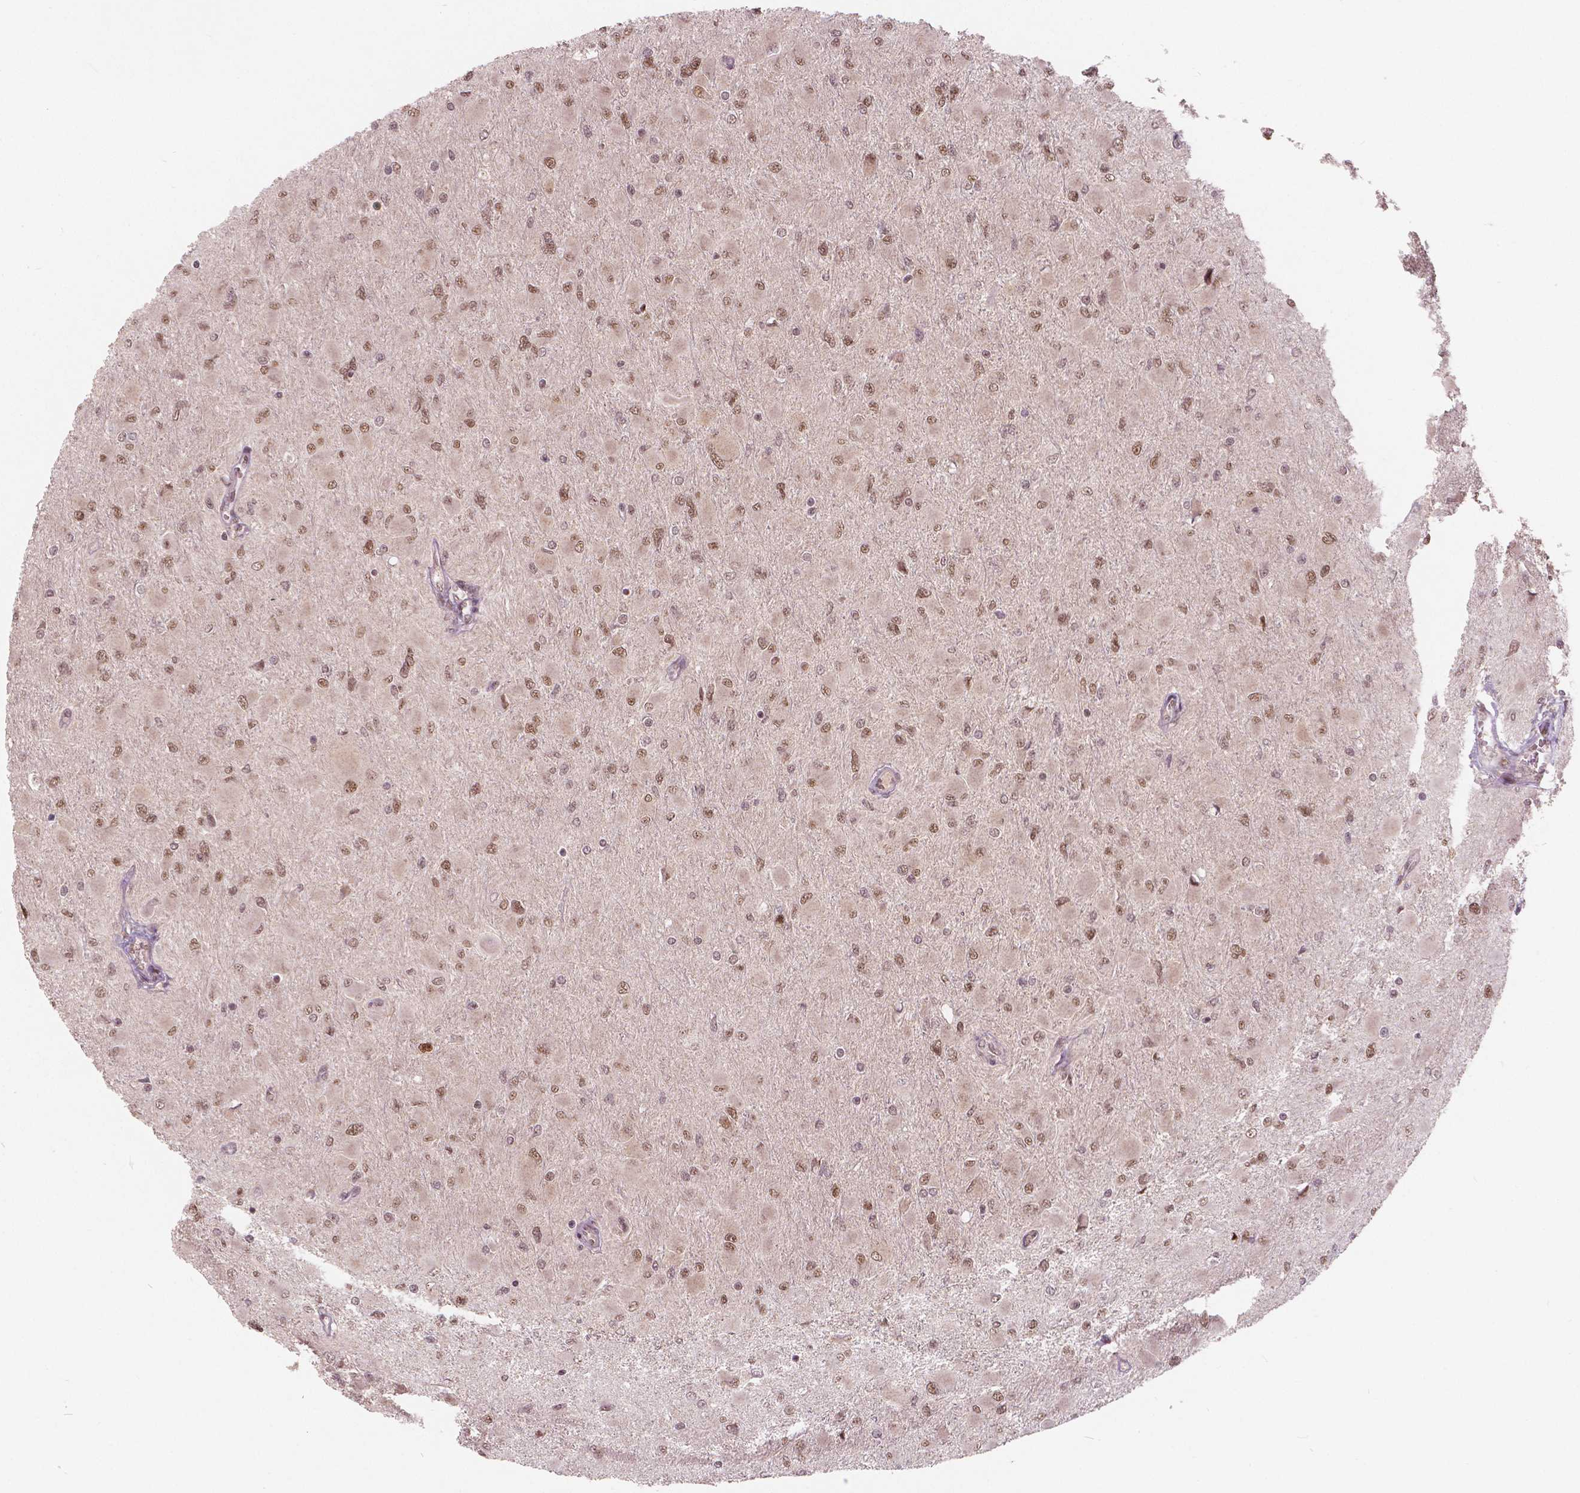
{"staining": {"intensity": "moderate", "quantity": ">75%", "location": "nuclear"}, "tissue": "glioma", "cell_type": "Tumor cells", "image_type": "cancer", "snomed": [{"axis": "morphology", "description": "Glioma, malignant, High grade"}, {"axis": "topography", "description": "Cerebral cortex"}], "caption": "This micrograph exhibits glioma stained with immunohistochemistry to label a protein in brown. The nuclear of tumor cells show moderate positivity for the protein. Nuclei are counter-stained blue.", "gene": "NSD2", "patient": {"sex": "female", "age": 36}}